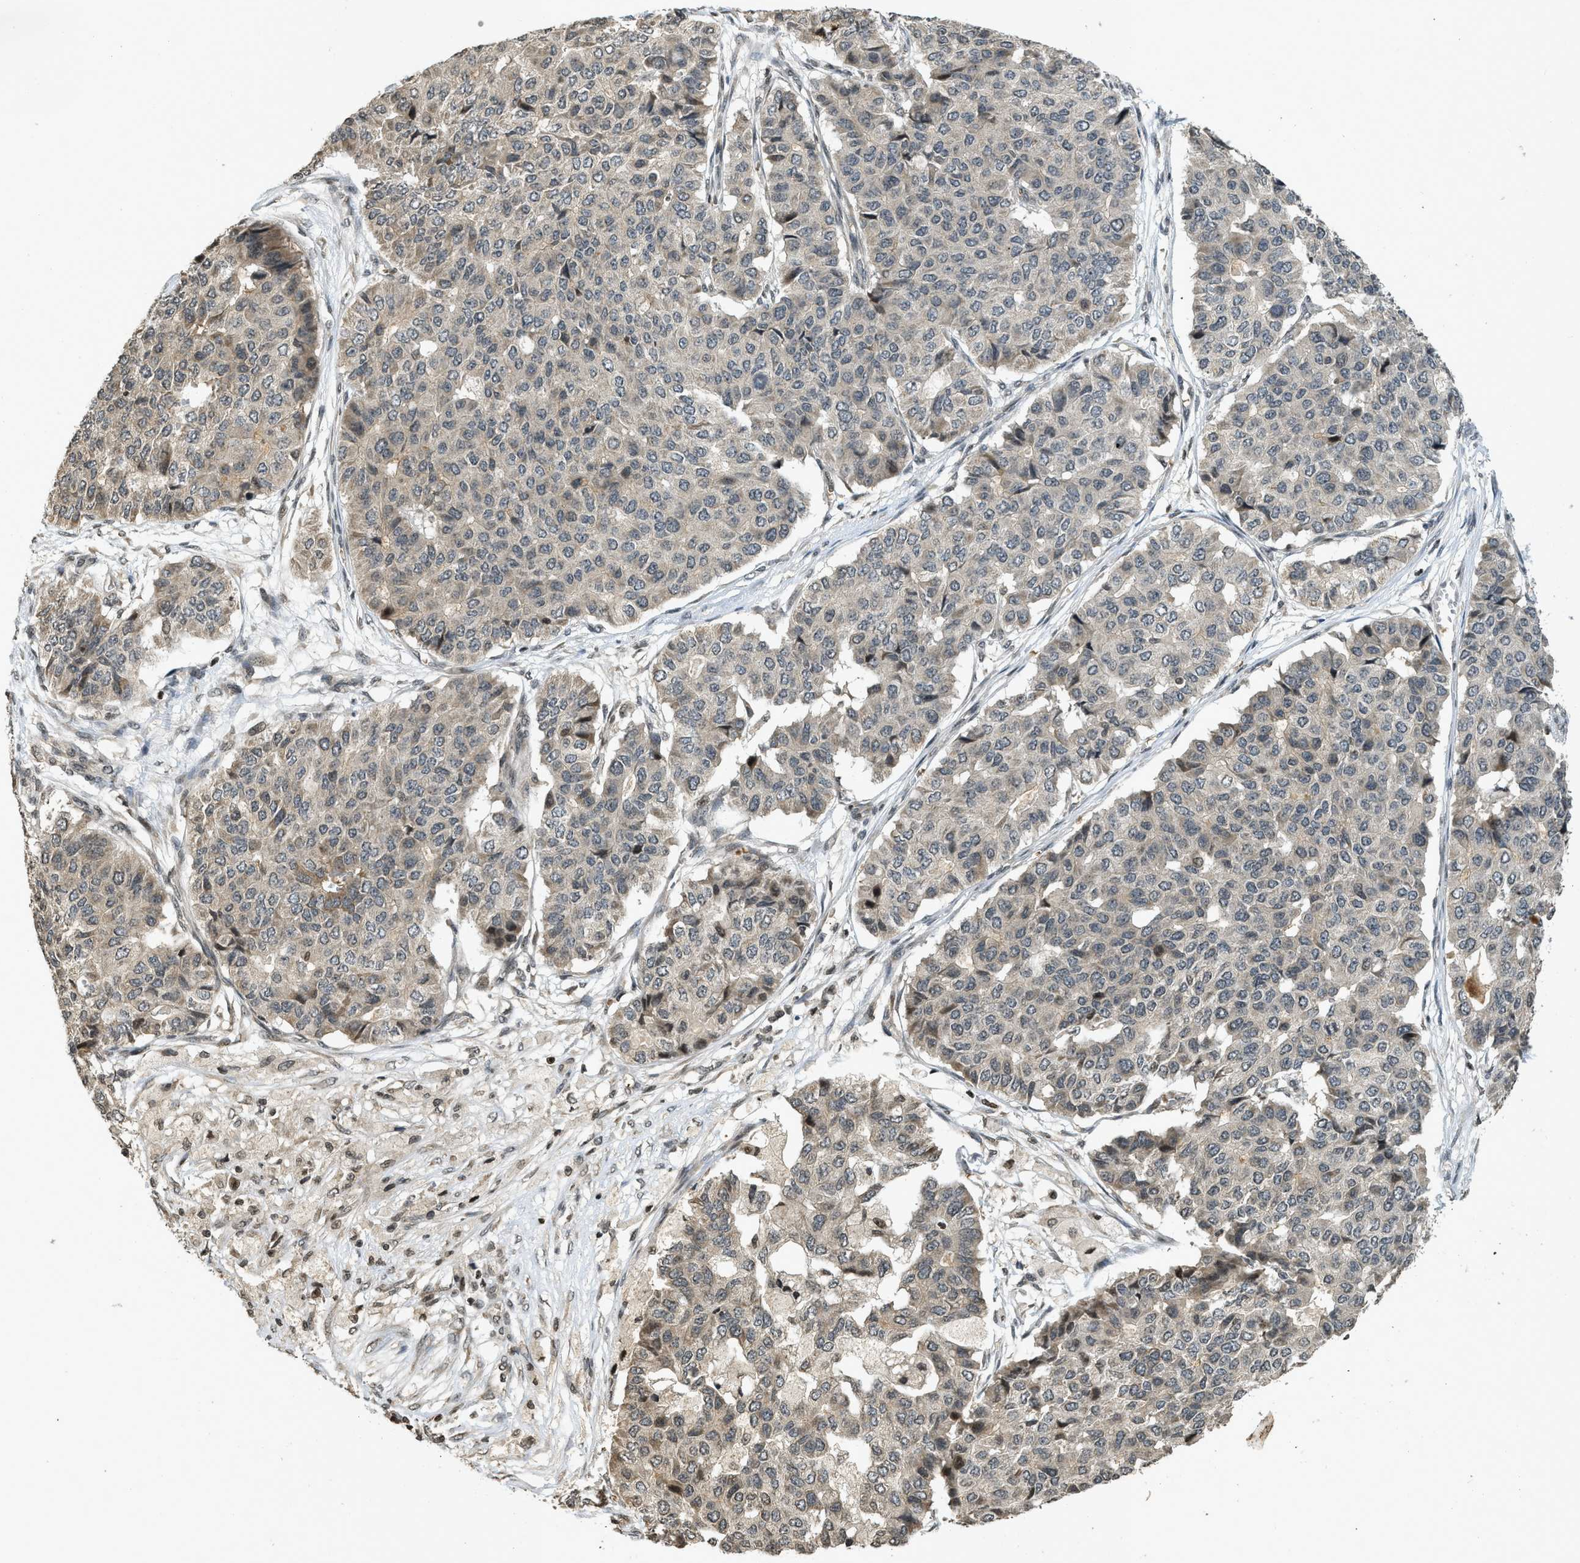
{"staining": {"intensity": "moderate", "quantity": "<25%", "location": "cytoplasmic/membranous,nuclear"}, "tissue": "pancreatic cancer", "cell_type": "Tumor cells", "image_type": "cancer", "snomed": [{"axis": "morphology", "description": "Adenocarcinoma, NOS"}, {"axis": "topography", "description": "Pancreas"}], "caption": "Tumor cells demonstrate low levels of moderate cytoplasmic/membranous and nuclear staining in approximately <25% of cells in human pancreatic cancer.", "gene": "SIAH1", "patient": {"sex": "male", "age": 50}}